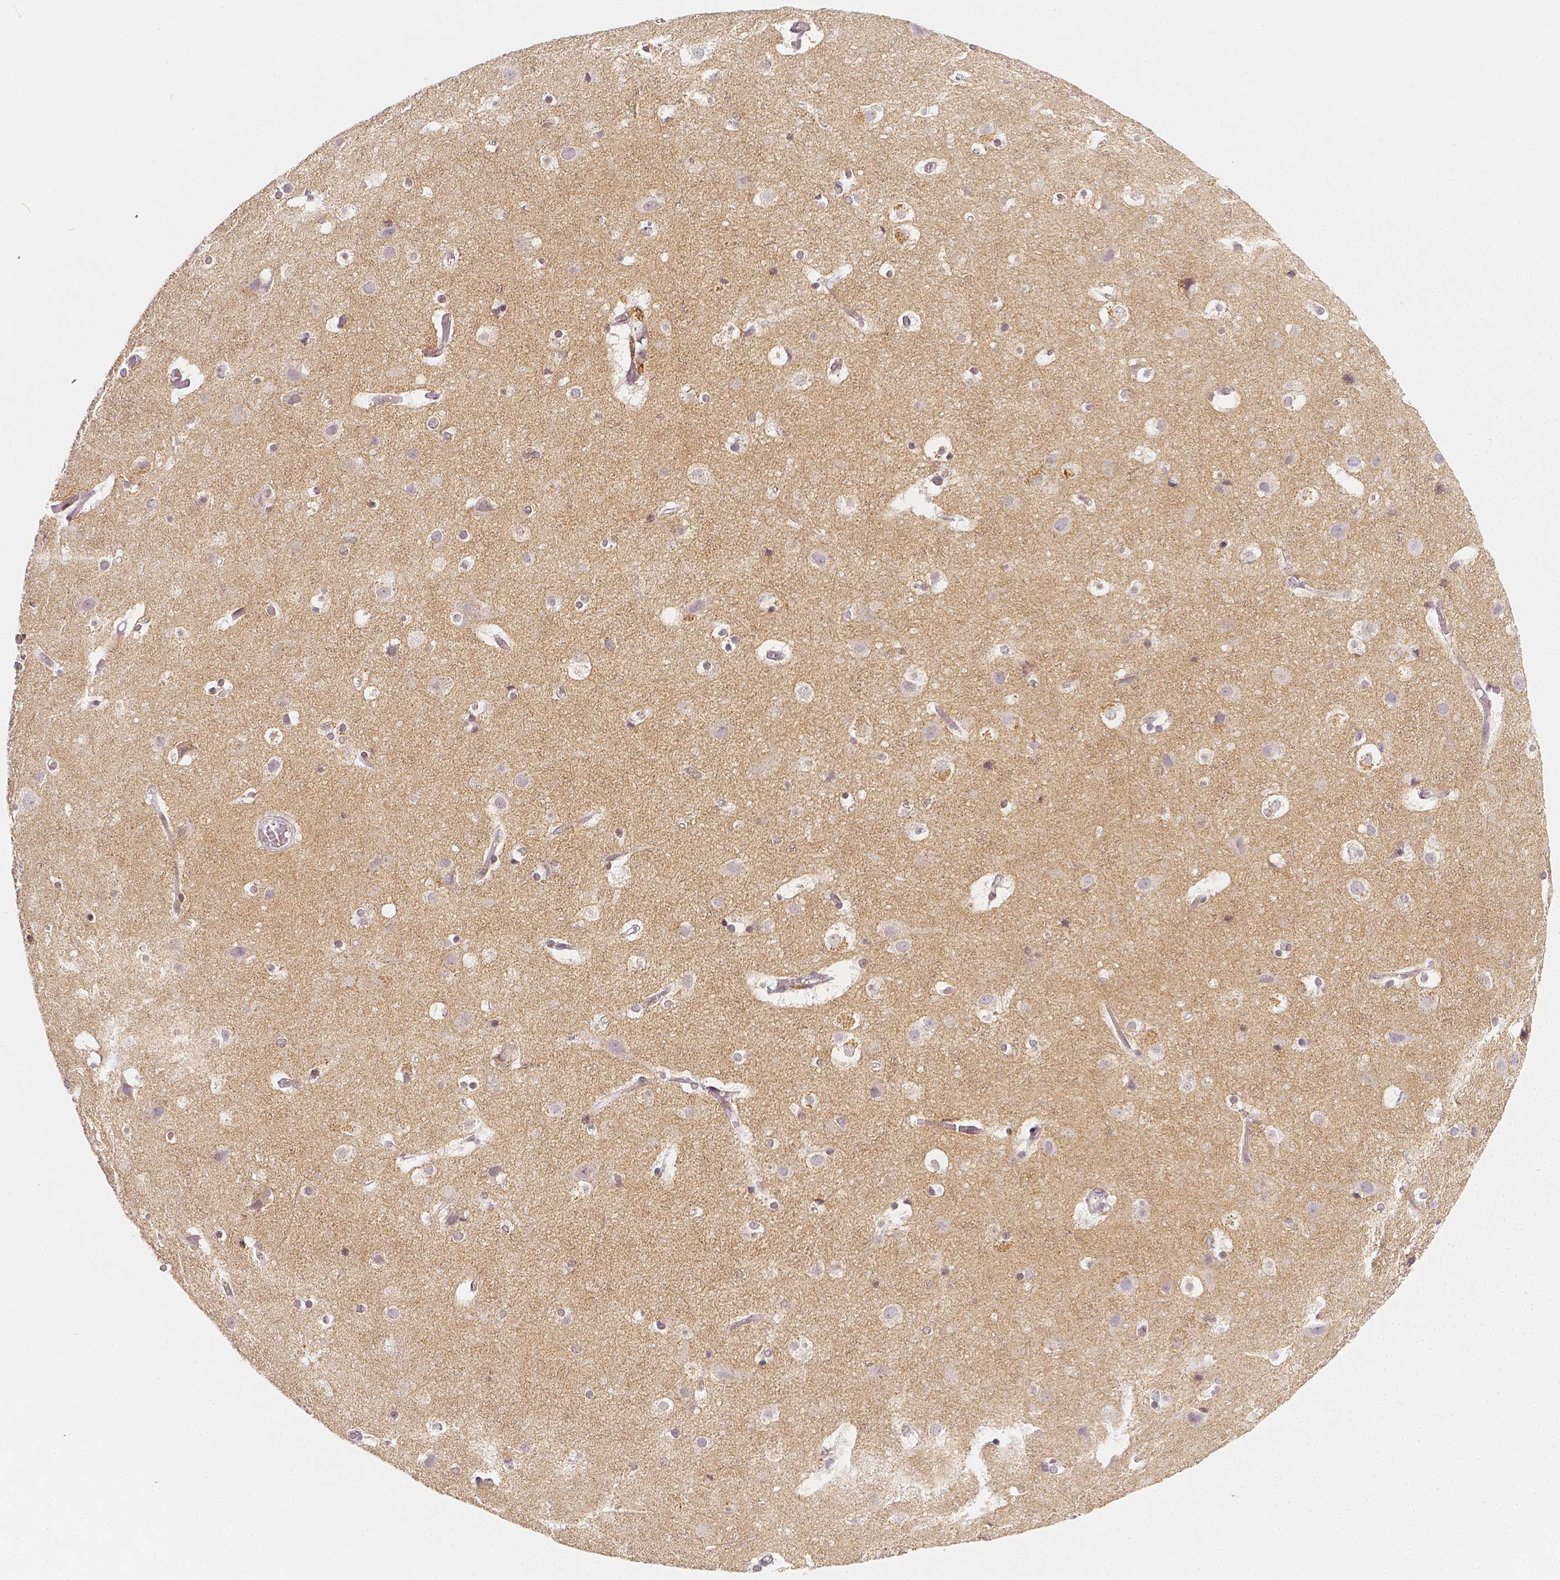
{"staining": {"intensity": "weak", "quantity": "25%-75%", "location": "cytoplasmic/membranous"}, "tissue": "cerebral cortex", "cell_type": "Endothelial cells", "image_type": "normal", "snomed": [{"axis": "morphology", "description": "Normal tissue, NOS"}, {"axis": "topography", "description": "Cerebral cortex"}], "caption": "Immunohistochemistry (IHC) of unremarkable cerebral cortex shows low levels of weak cytoplasmic/membranous staining in approximately 25%-75% of endothelial cells.", "gene": "THY1", "patient": {"sex": "female", "age": 52}}